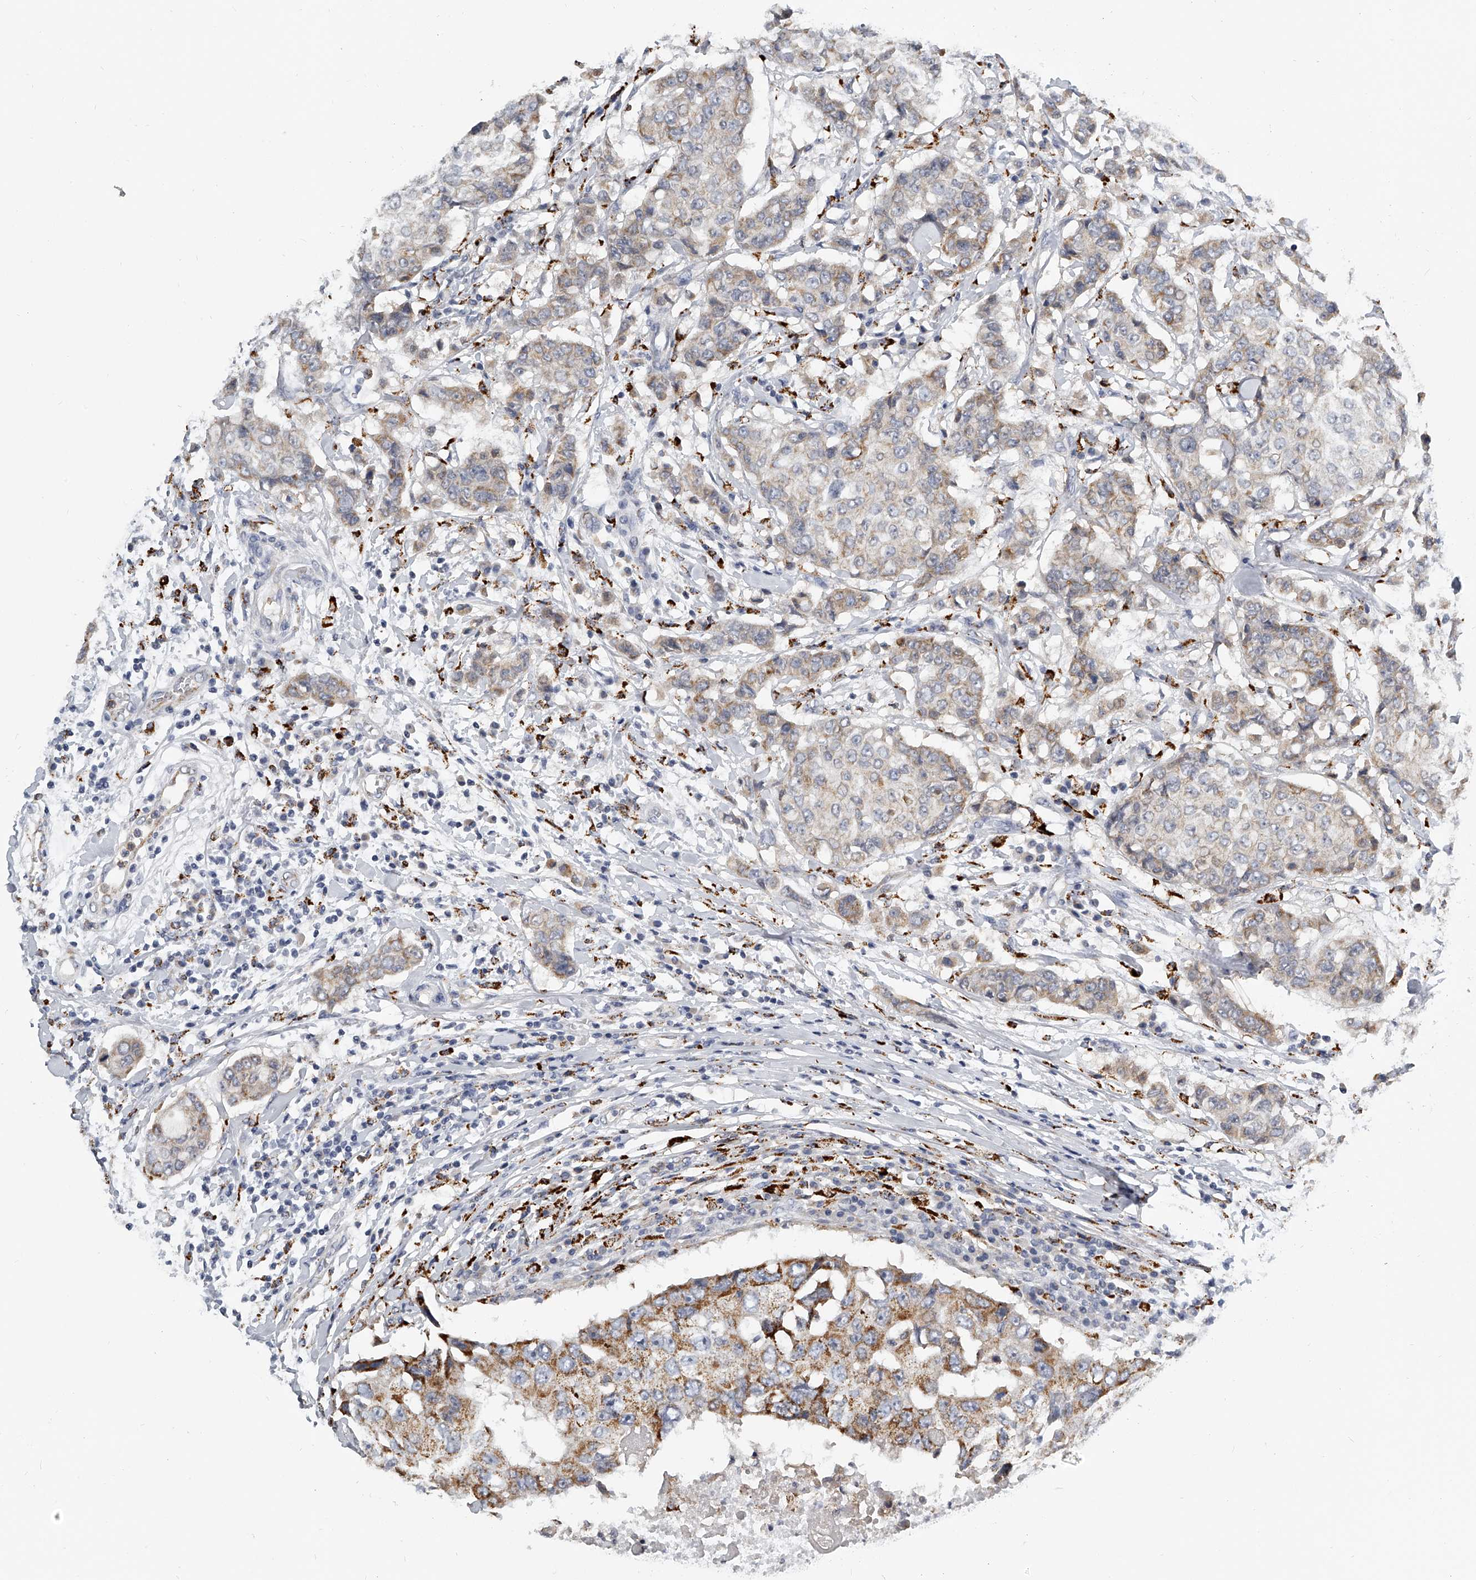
{"staining": {"intensity": "moderate", "quantity": "25%-75%", "location": "cytoplasmic/membranous"}, "tissue": "breast cancer", "cell_type": "Tumor cells", "image_type": "cancer", "snomed": [{"axis": "morphology", "description": "Duct carcinoma"}, {"axis": "topography", "description": "Breast"}], "caption": "Breast cancer stained with a brown dye reveals moderate cytoplasmic/membranous positive staining in approximately 25%-75% of tumor cells.", "gene": "KLHL7", "patient": {"sex": "female", "age": 27}}